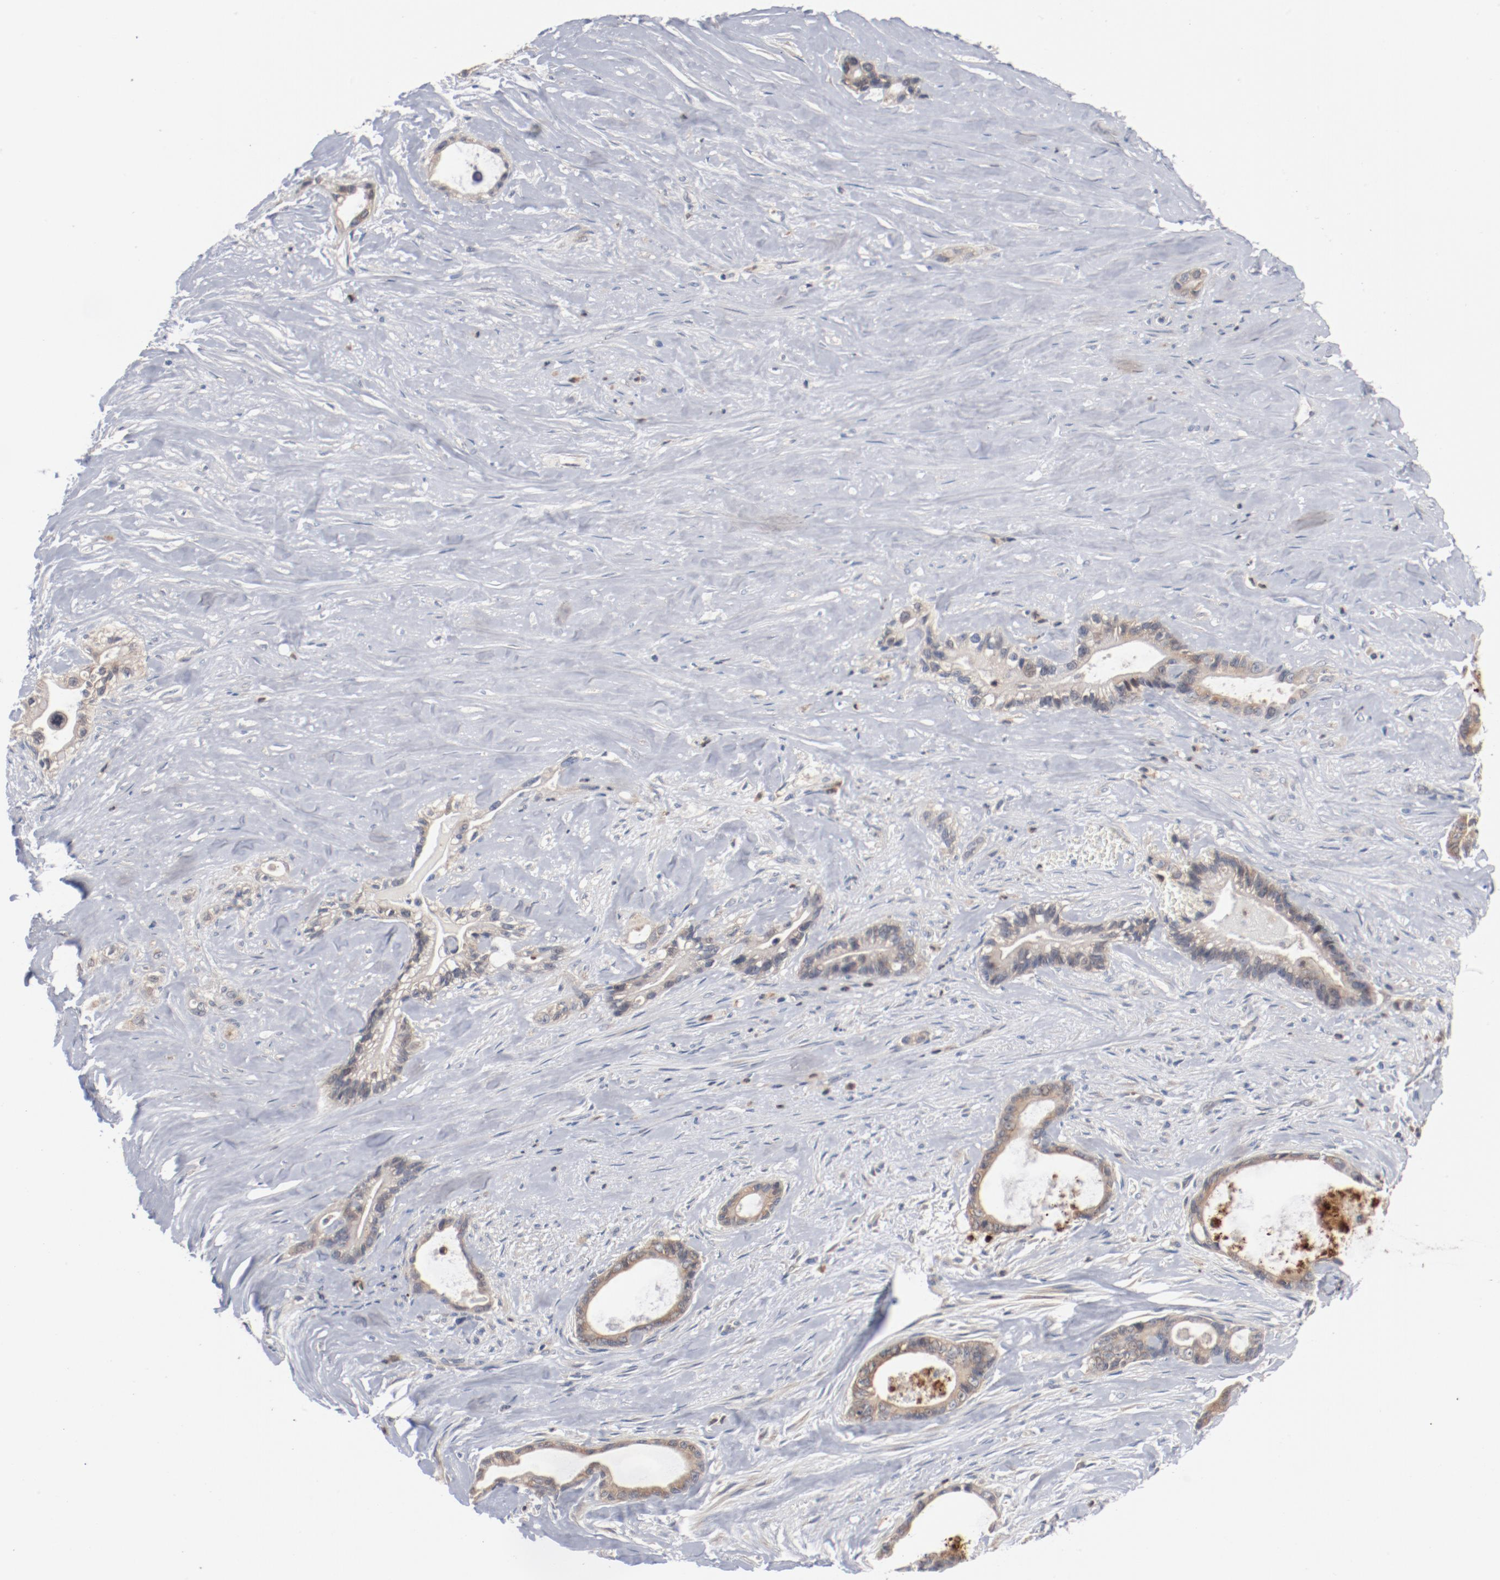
{"staining": {"intensity": "weak", "quantity": ">75%", "location": "cytoplasmic/membranous"}, "tissue": "liver cancer", "cell_type": "Tumor cells", "image_type": "cancer", "snomed": [{"axis": "morphology", "description": "Cholangiocarcinoma"}, {"axis": "topography", "description": "Liver"}], "caption": "Immunohistochemical staining of human cholangiocarcinoma (liver) exhibits low levels of weak cytoplasmic/membranous expression in about >75% of tumor cells.", "gene": "RNASE11", "patient": {"sex": "female", "age": 55}}